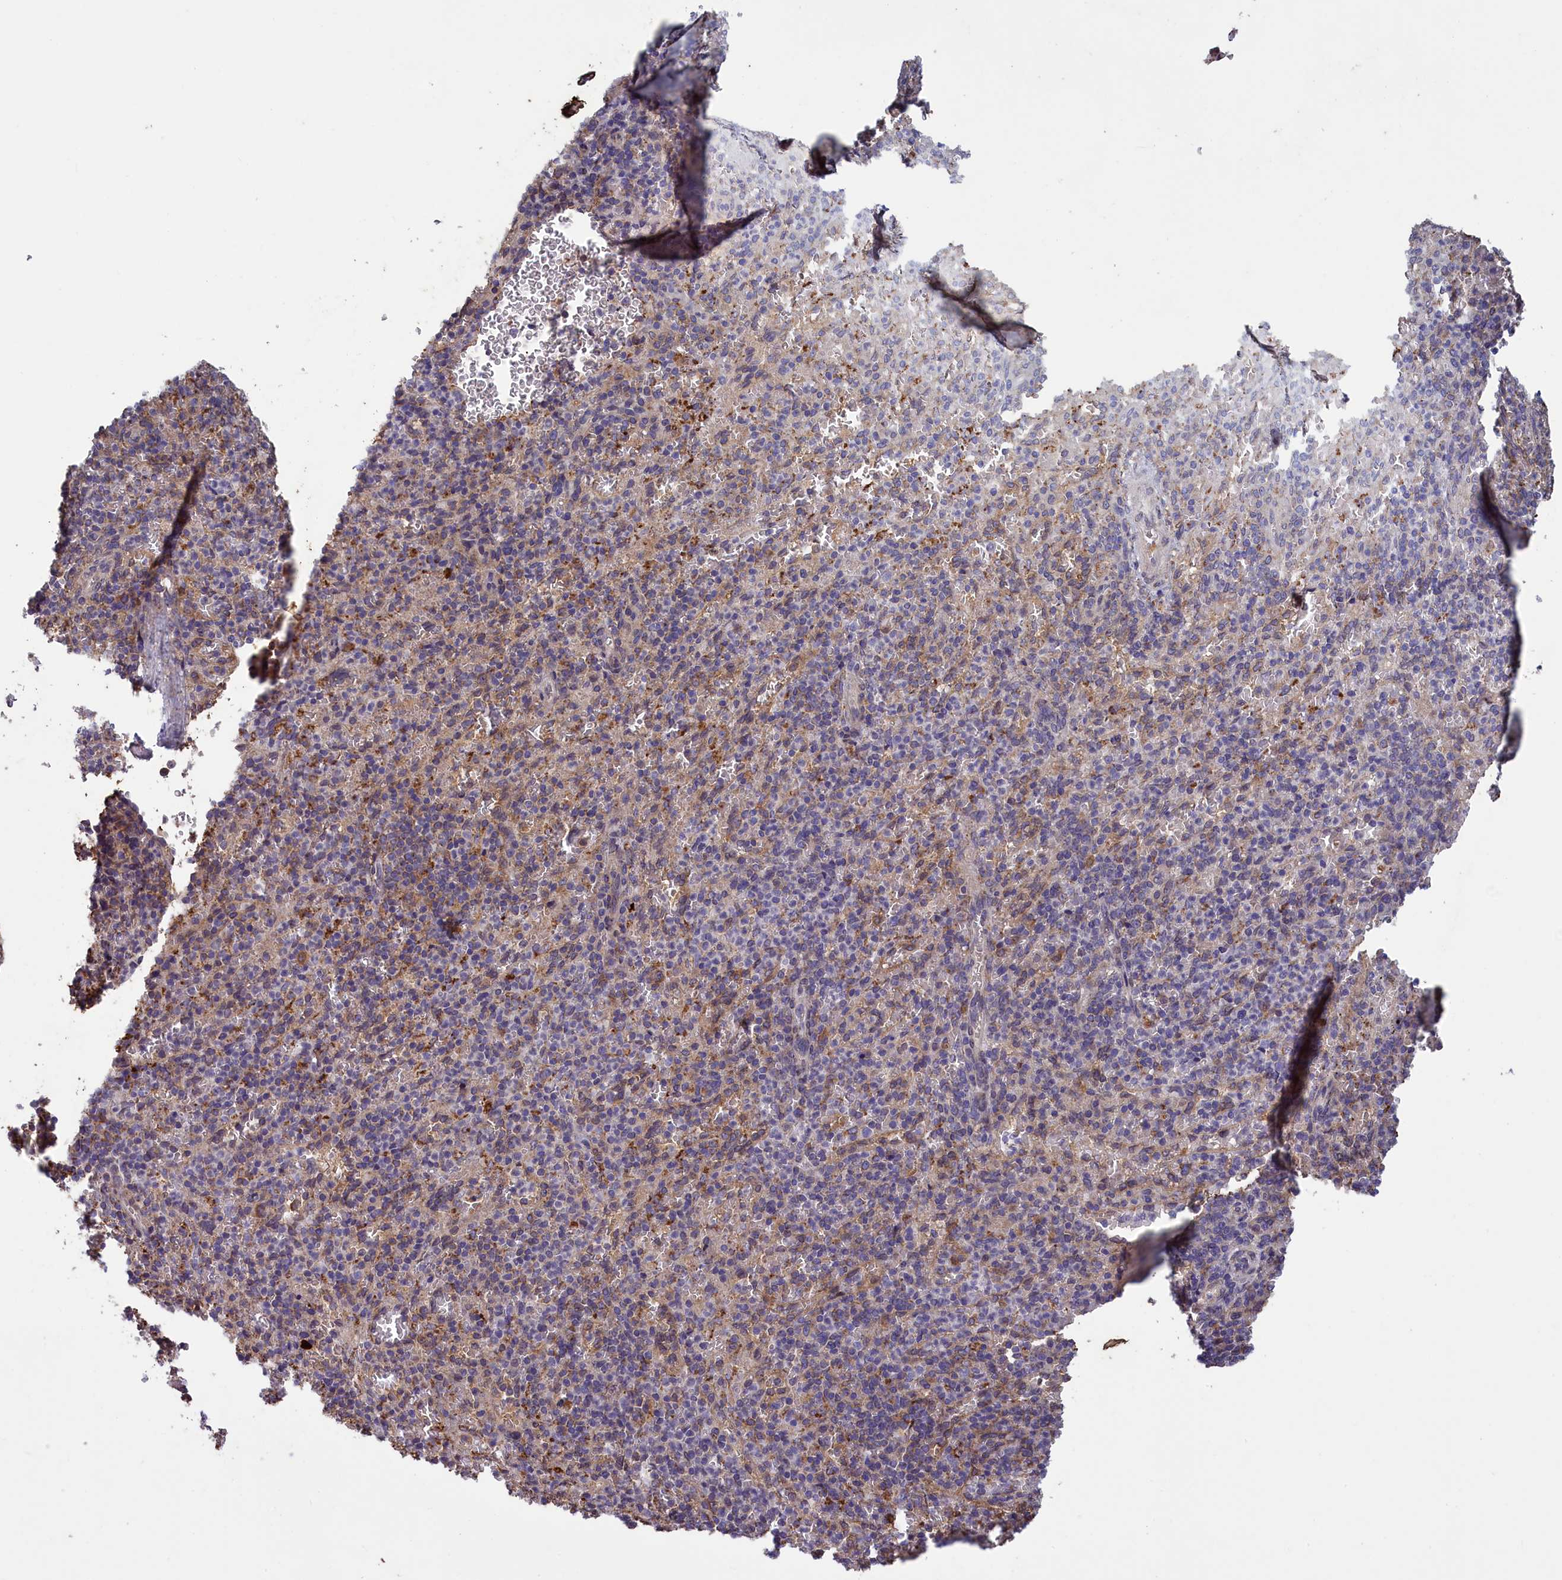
{"staining": {"intensity": "negative", "quantity": "none", "location": "none"}, "tissue": "spleen", "cell_type": "Cells in red pulp", "image_type": "normal", "snomed": [{"axis": "morphology", "description": "Normal tissue, NOS"}, {"axis": "topography", "description": "Spleen"}], "caption": "Immunohistochemistry (IHC) of normal human spleen exhibits no positivity in cells in red pulp. Brightfield microscopy of immunohistochemistry (IHC) stained with DAB (brown) and hematoxylin (blue), captured at high magnification.", "gene": "ACAD8", "patient": {"sex": "female", "age": 74}}